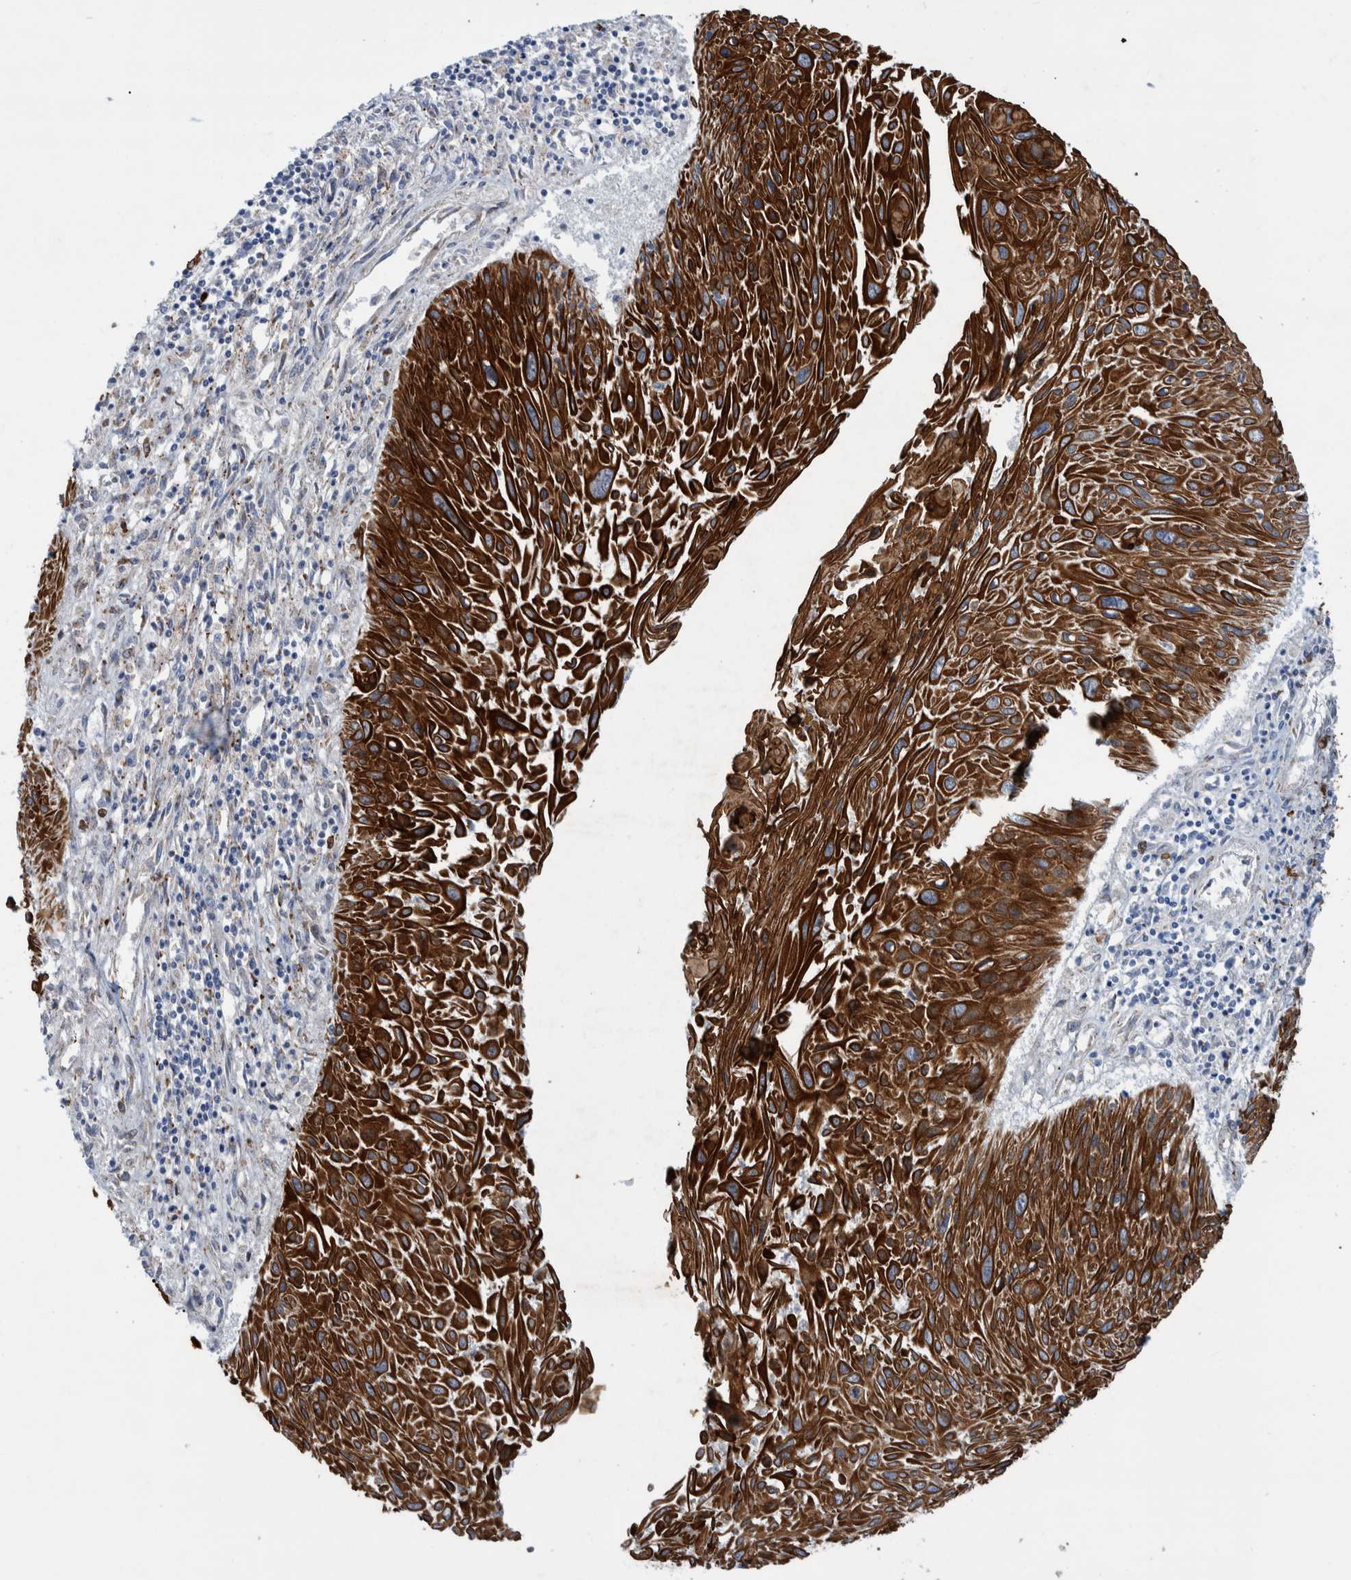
{"staining": {"intensity": "strong", "quantity": ">75%", "location": "cytoplasmic/membranous"}, "tissue": "cervical cancer", "cell_type": "Tumor cells", "image_type": "cancer", "snomed": [{"axis": "morphology", "description": "Squamous cell carcinoma, NOS"}, {"axis": "topography", "description": "Cervix"}], "caption": "Protein expression analysis of human cervical cancer (squamous cell carcinoma) reveals strong cytoplasmic/membranous expression in about >75% of tumor cells. Using DAB (brown) and hematoxylin (blue) stains, captured at high magnification using brightfield microscopy.", "gene": "MKS1", "patient": {"sex": "female", "age": 51}}